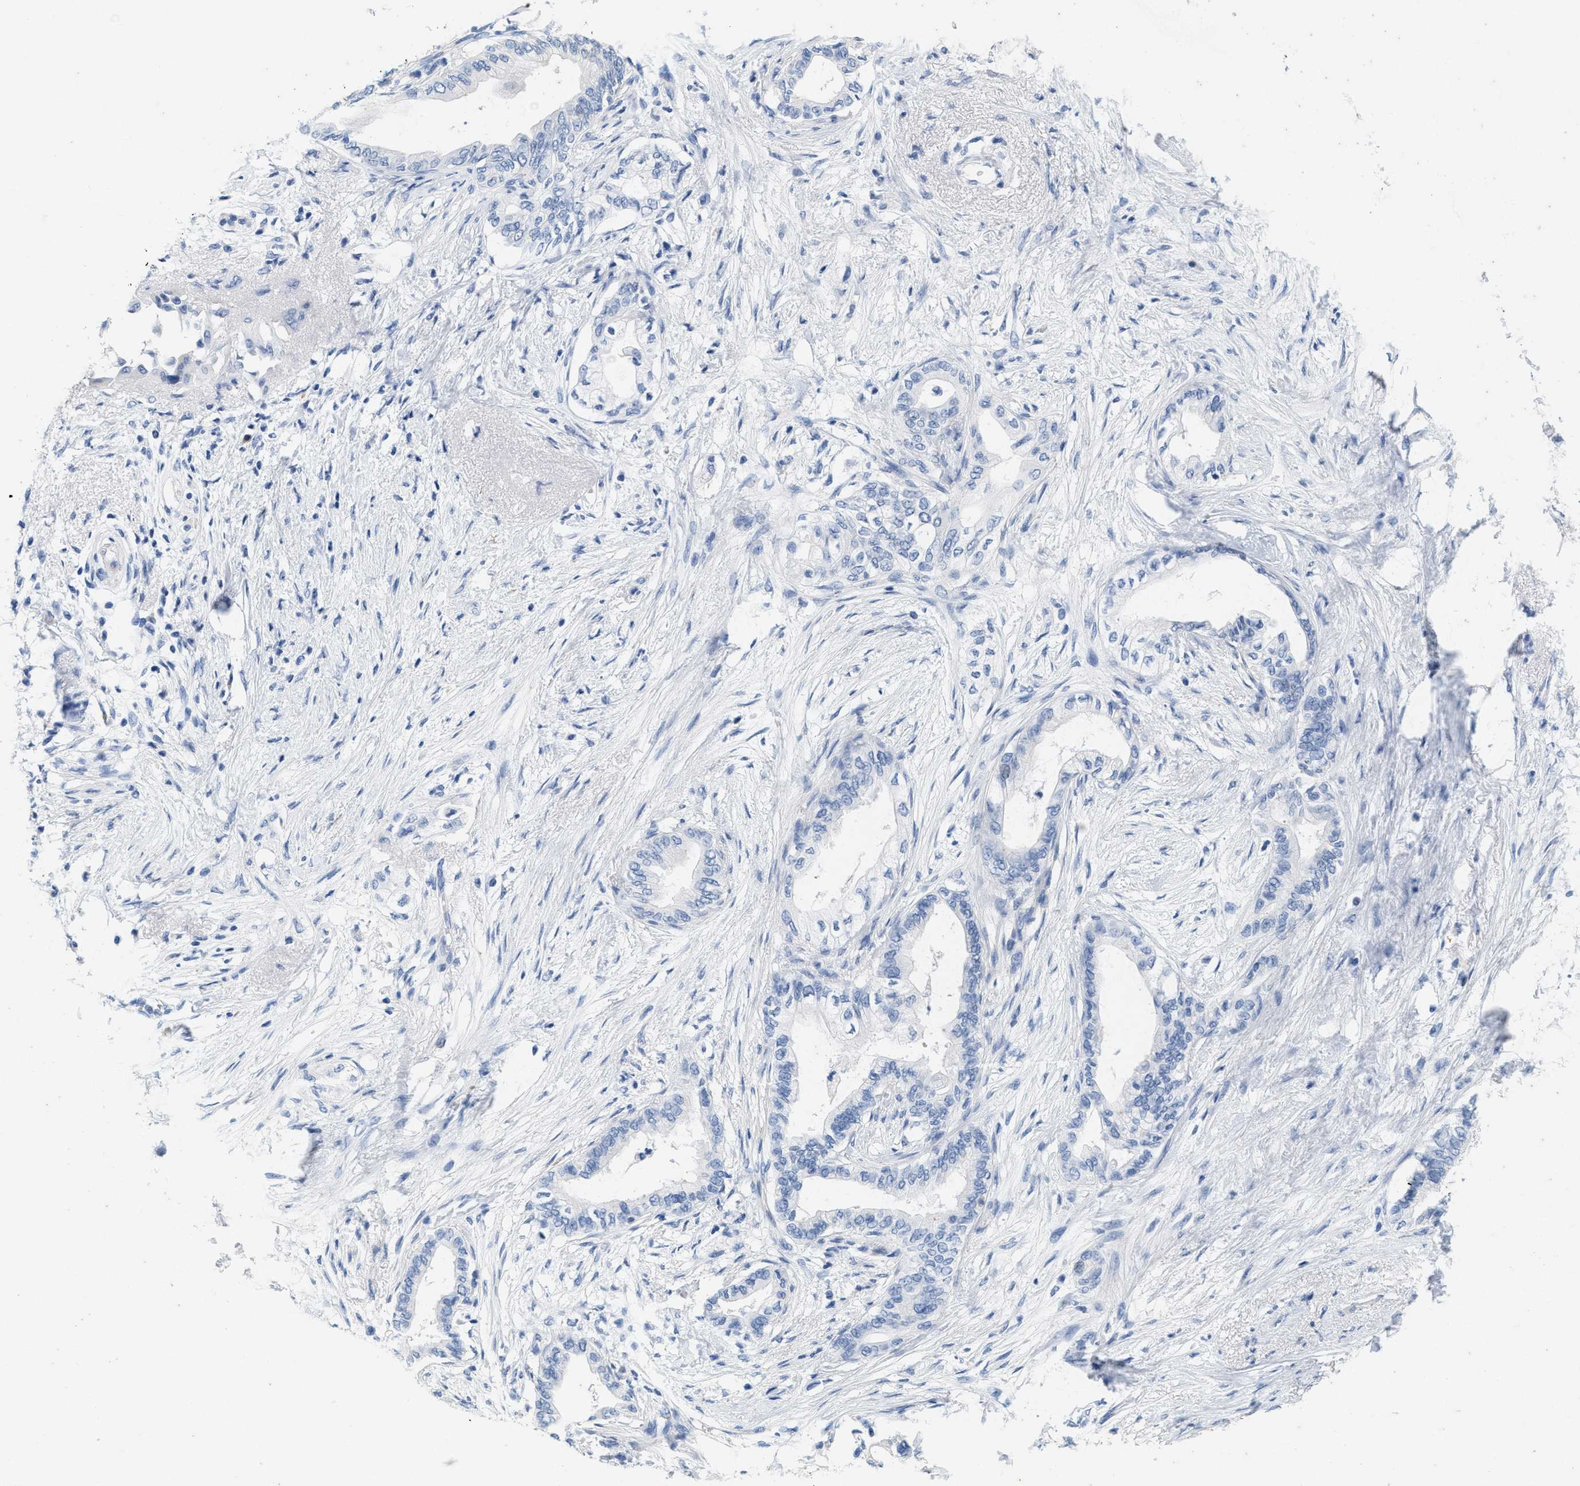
{"staining": {"intensity": "negative", "quantity": "none", "location": "none"}, "tissue": "pancreatic cancer", "cell_type": "Tumor cells", "image_type": "cancer", "snomed": [{"axis": "morphology", "description": "Normal tissue, NOS"}, {"axis": "morphology", "description": "Adenocarcinoma, NOS"}, {"axis": "topography", "description": "Pancreas"}, {"axis": "topography", "description": "Duodenum"}], "caption": "There is no significant staining in tumor cells of adenocarcinoma (pancreatic).", "gene": "ABCB11", "patient": {"sex": "female", "age": 60}}